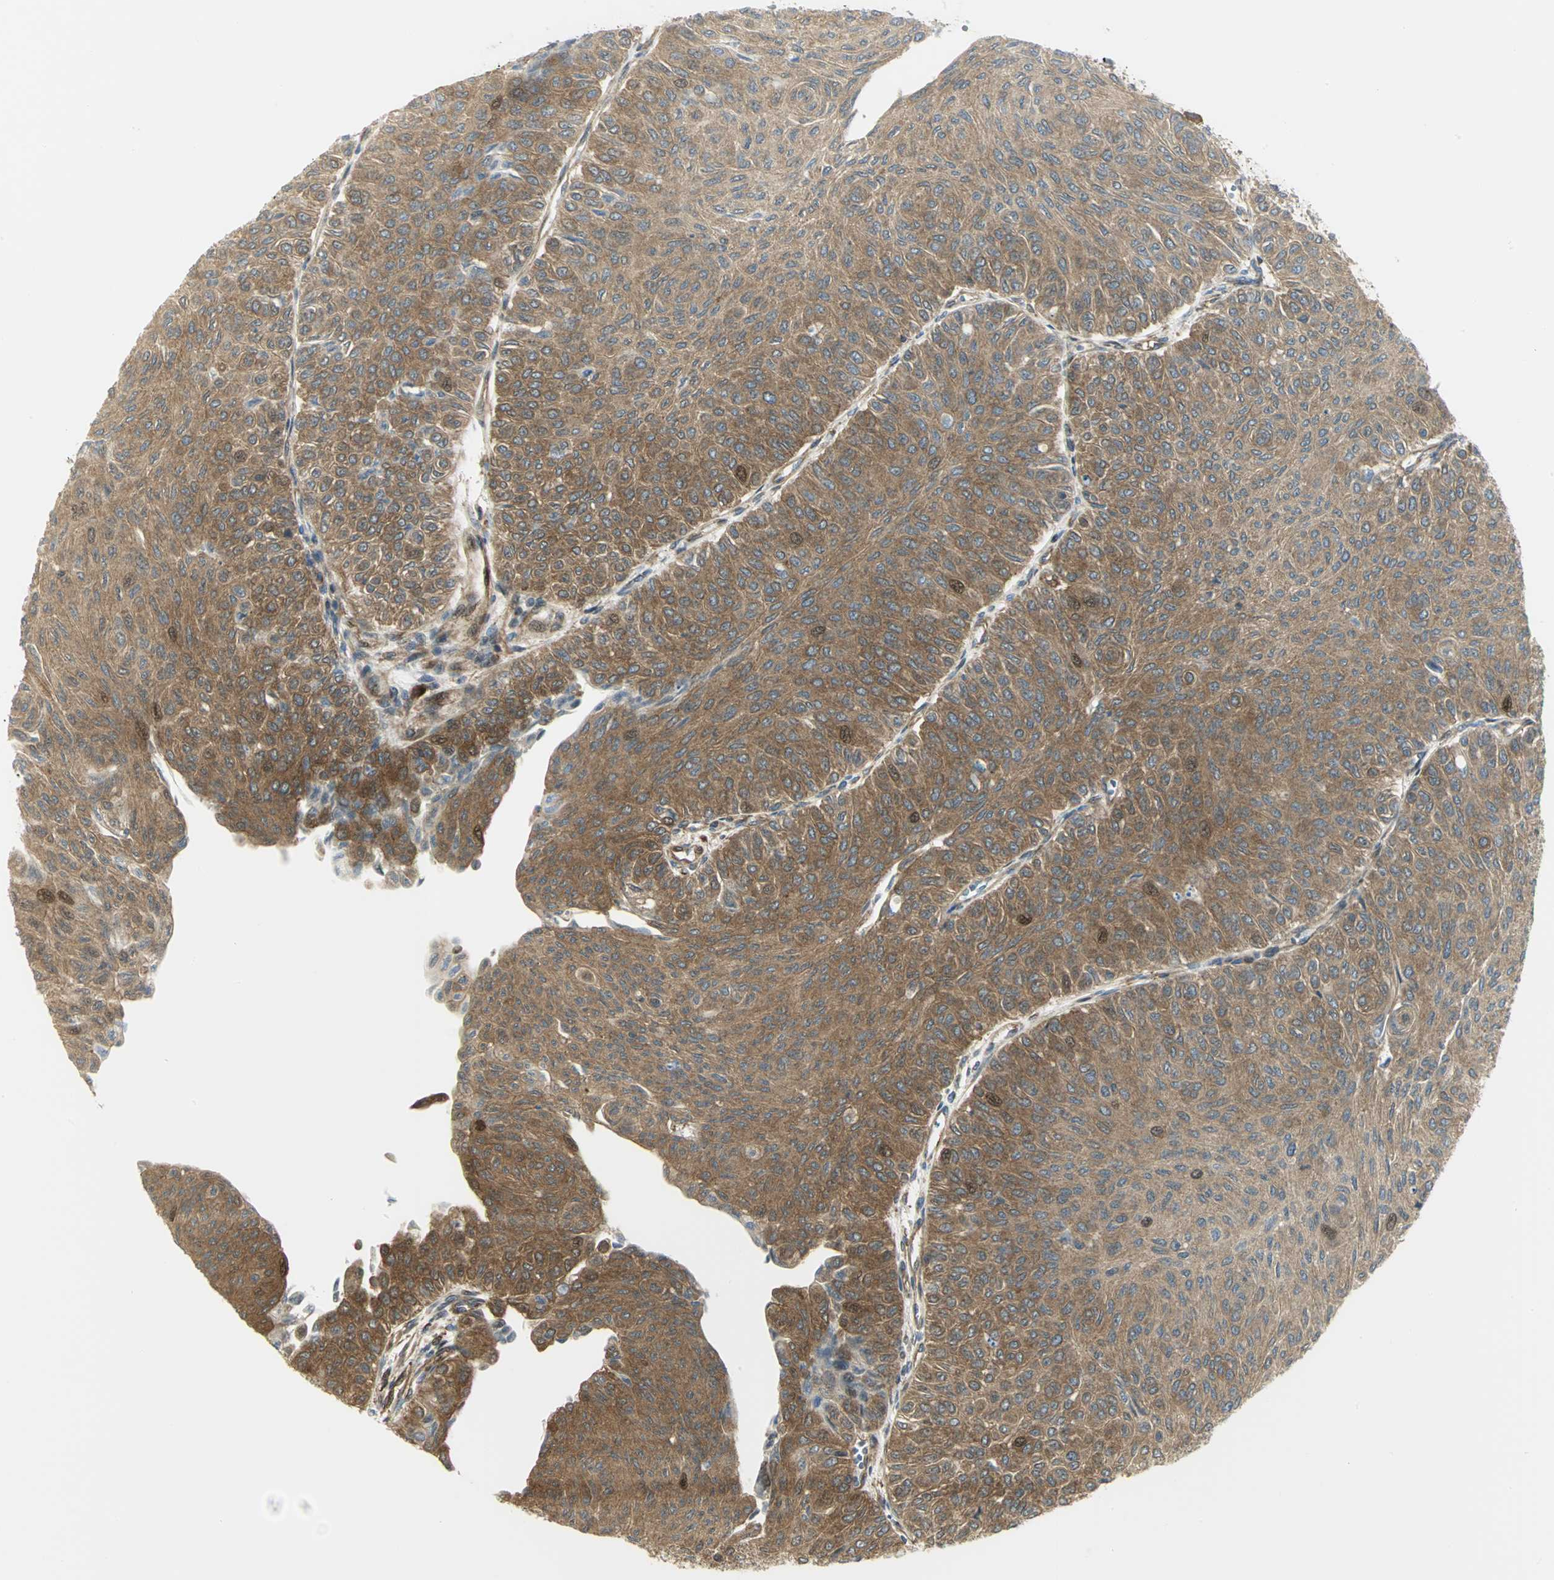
{"staining": {"intensity": "moderate", "quantity": ">75%", "location": "cytoplasmic/membranous"}, "tissue": "urothelial cancer", "cell_type": "Tumor cells", "image_type": "cancer", "snomed": [{"axis": "morphology", "description": "Urothelial carcinoma, Low grade"}, {"axis": "topography", "description": "Urinary bladder"}], "caption": "Immunohistochemistry (IHC) micrograph of human urothelial cancer stained for a protein (brown), which demonstrates medium levels of moderate cytoplasmic/membranous positivity in about >75% of tumor cells.", "gene": "EEA1", "patient": {"sex": "male", "age": 78}}